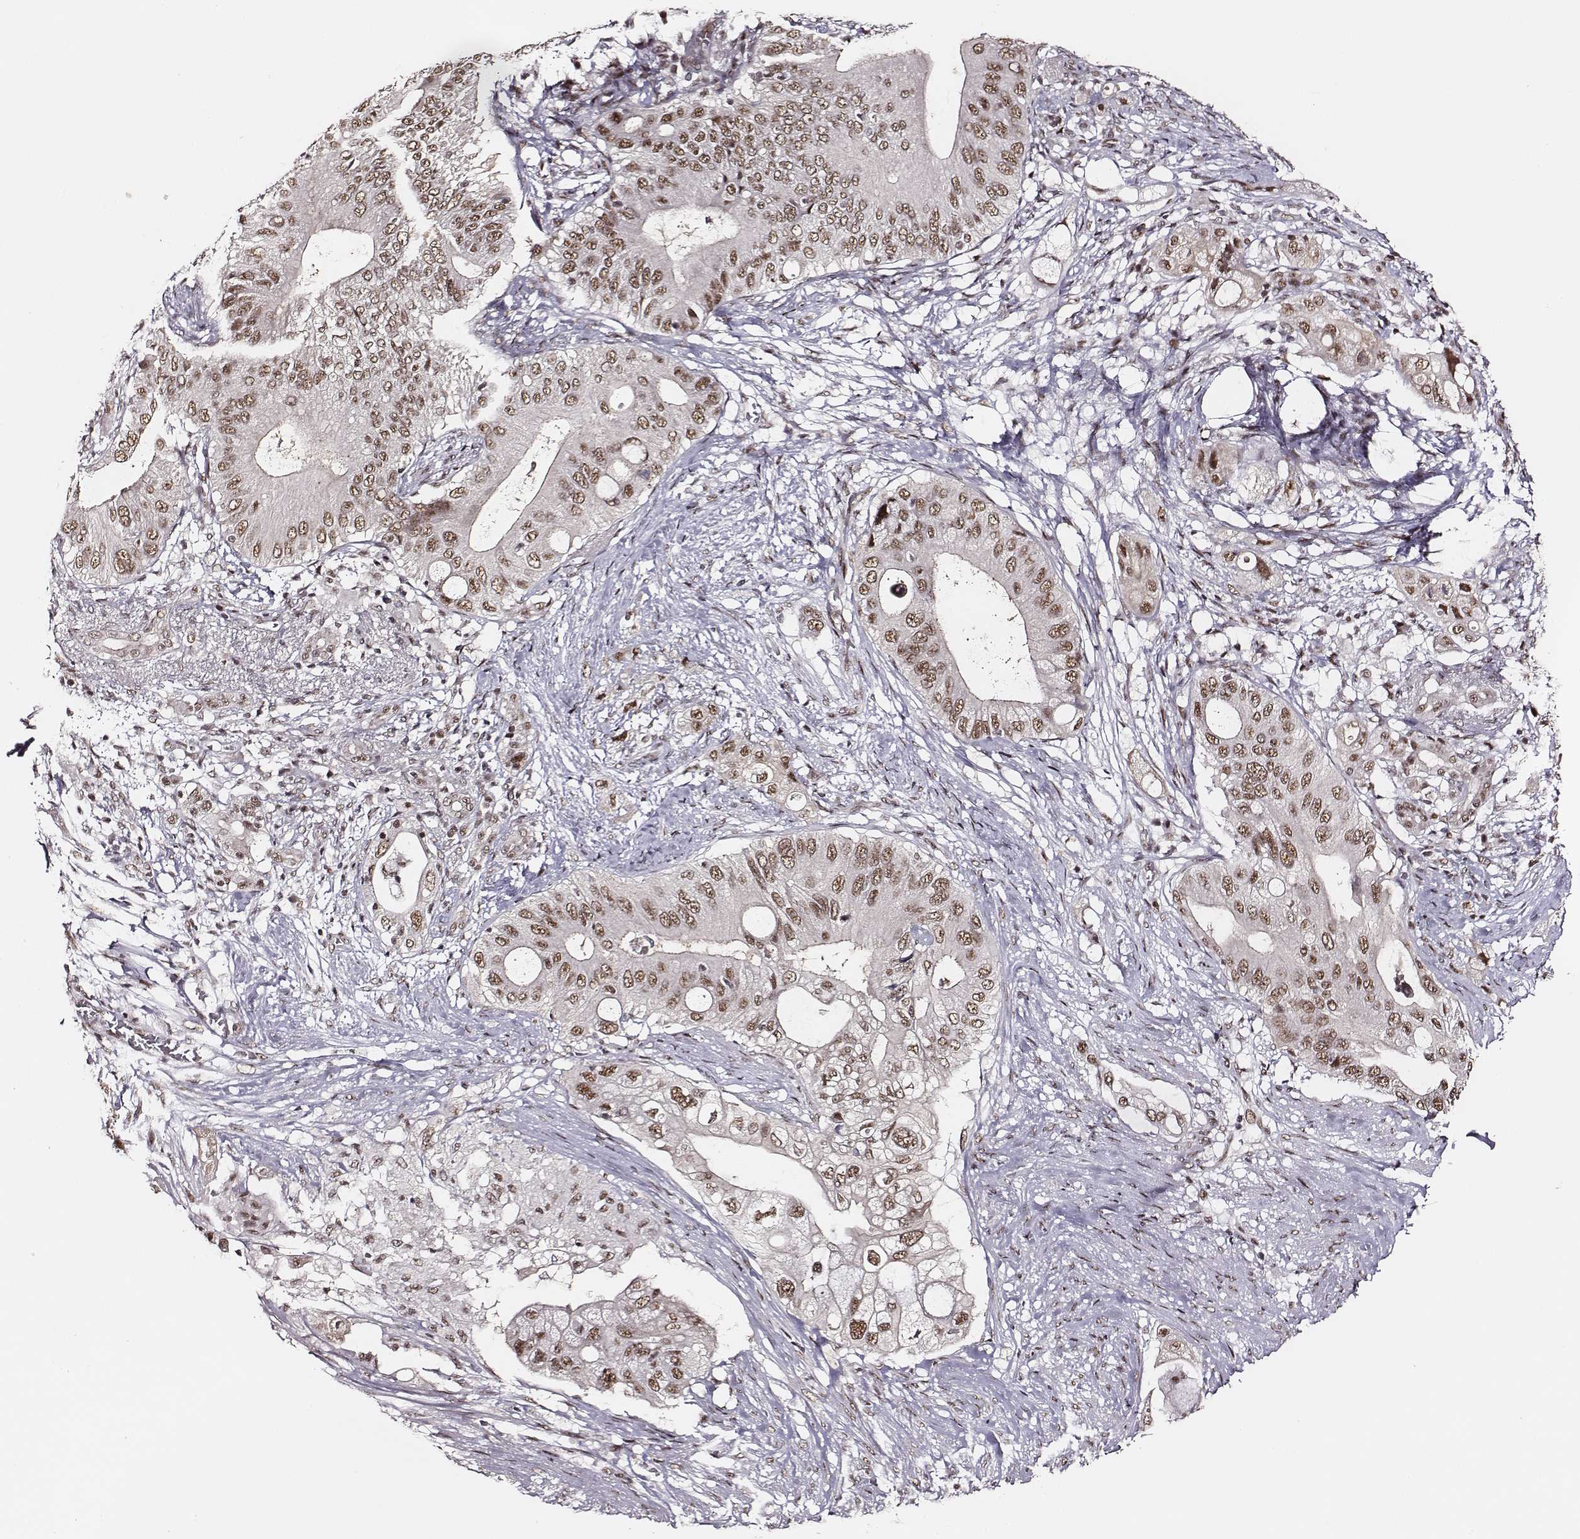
{"staining": {"intensity": "moderate", "quantity": ">75%", "location": "nuclear"}, "tissue": "pancreatic cancer", "cell_type": "Tumor cells", "image_type": "cancer", "snomed": [{"axis": "morphology", "description": "Adenocarcinoma, NOS"}, {"axis": "topography", "description": "Pancreas"}], "caption": "Tumor cells display medium levels of moderate nuclear positivity in approximately >75% of cells in adenocarcinoma (pancreatic). Using DAB (brown) and hematoxylin (blue) stains, captured at high magnification using brightfield microscopy.", "gene": "PPARA", "patient": {"sex": "female", "age": 72}}